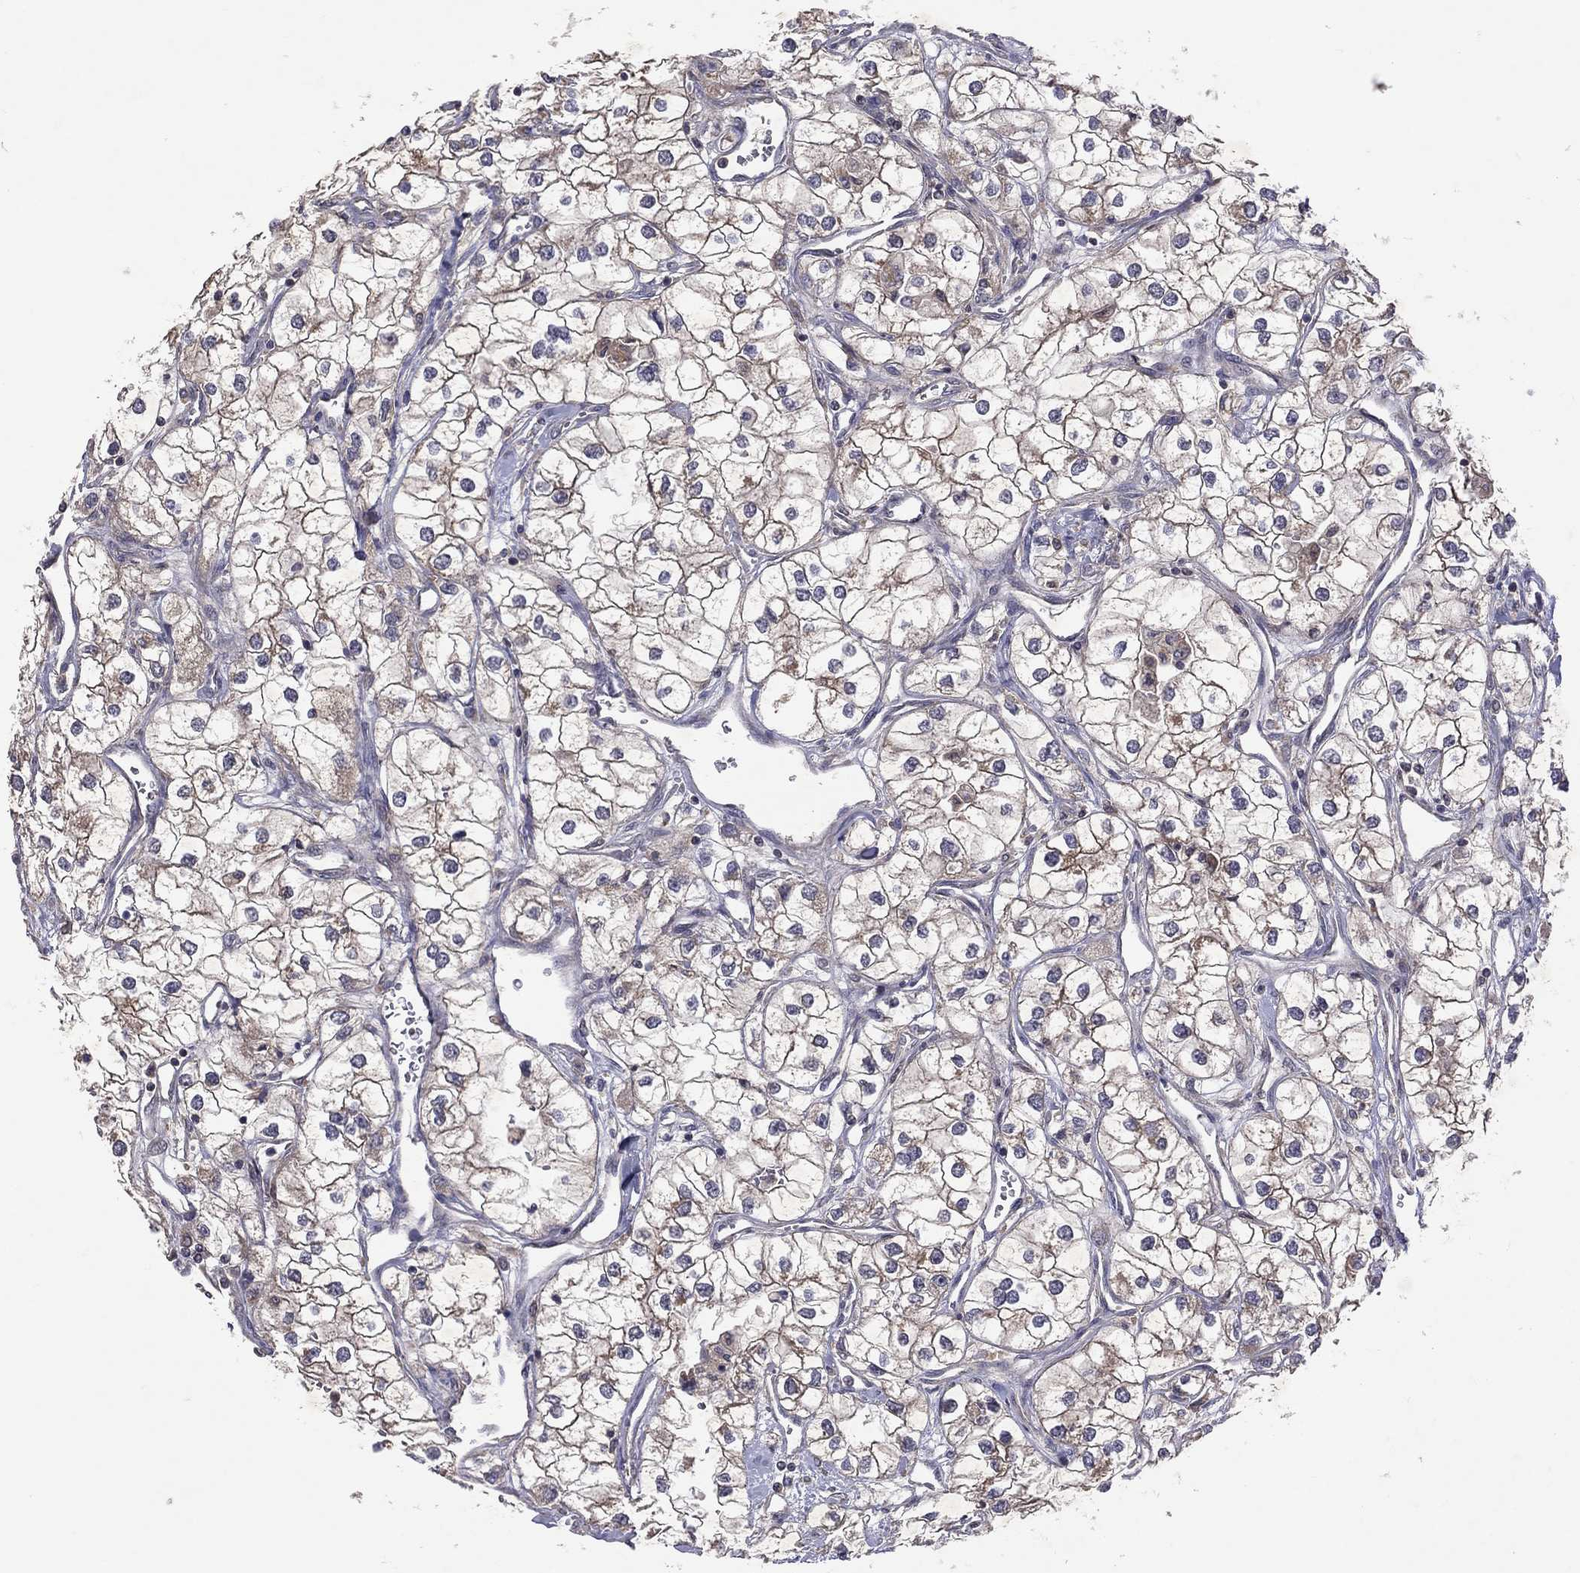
{"staining": {"intensity": "moderate", "quantity": "25%-75%", "location": "cytoplasmic/membranous"}, "tissue": "renal cancer", "cell_type": "Tumor cells", "image_type": "cancer", "snomed": [{"axis": "morphology", "description": "Adenocarcinoma, NOS"}, {"axis": "topography", "description": "Kidney"}], "caption": "Protein staining by immunohistochemistry (IHC) reveals moderate cytoplasmic/membranous staining in about 25%-75% of tumor cells in renal cancer (adenocarcinoma). (Brightfield microscopy of DAB IHC at high magnification).", "gene": "STARD3", "patient": {"sex": "male", "age": 59}}